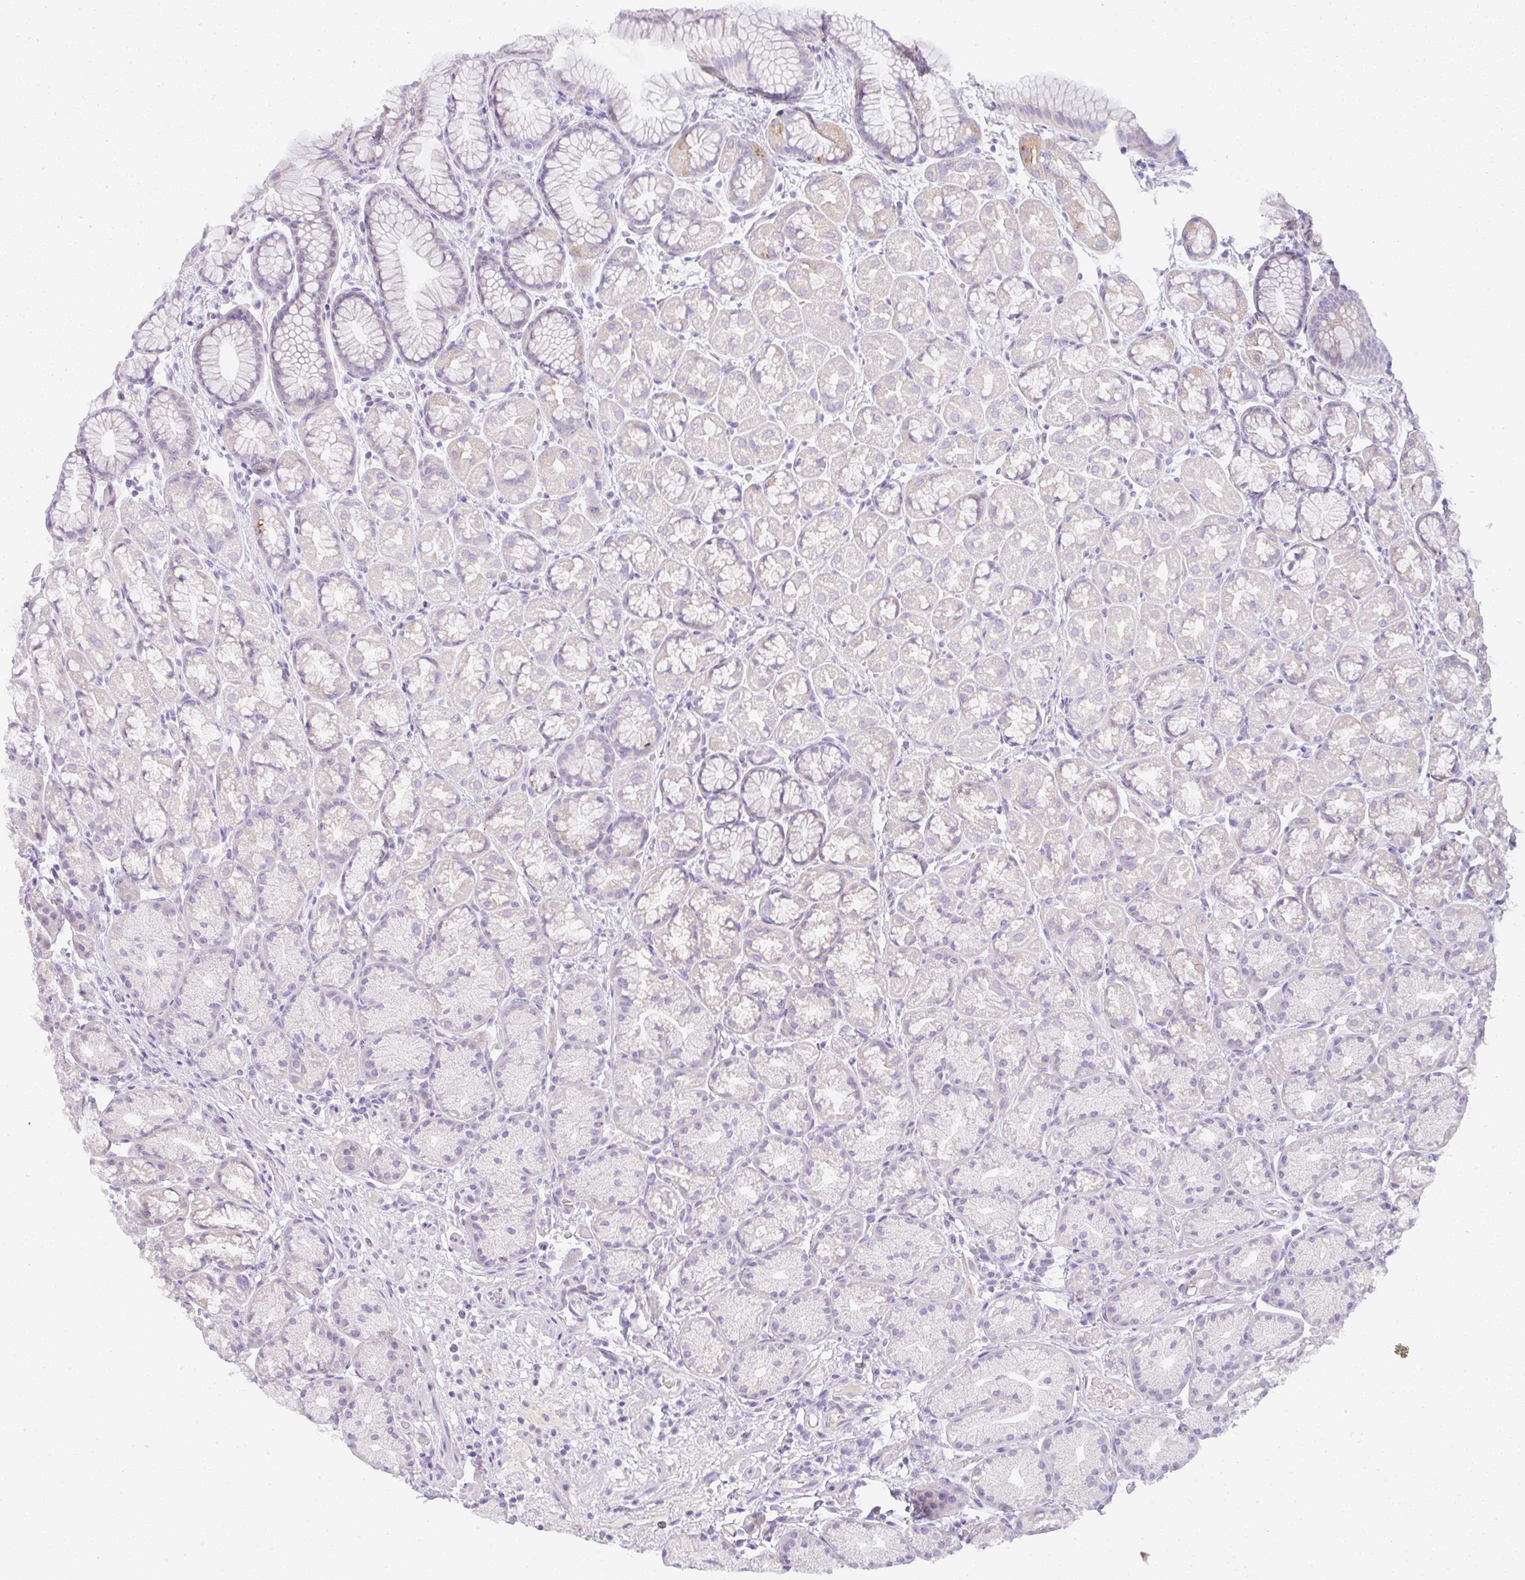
{"staining": {"intensity": "negative", "quantity": "none", "location": "none"}, "tissue": "stomach", "cell_type": "Glandular cells", "image_type": "normal", "snomed": [{"axis": "morphology", "description": "Normal tissue, NOS"}, {"axis": "topography", "description": "Stomach, lower"}], "caption": "Glandular cells are negative for protein expression in benign human stomach. (Immunohistochemistry (ihc), brightfield microscopy, high magnification).", "gene": "LPAR4", "patient": {"sex": "male", "age": 67}}